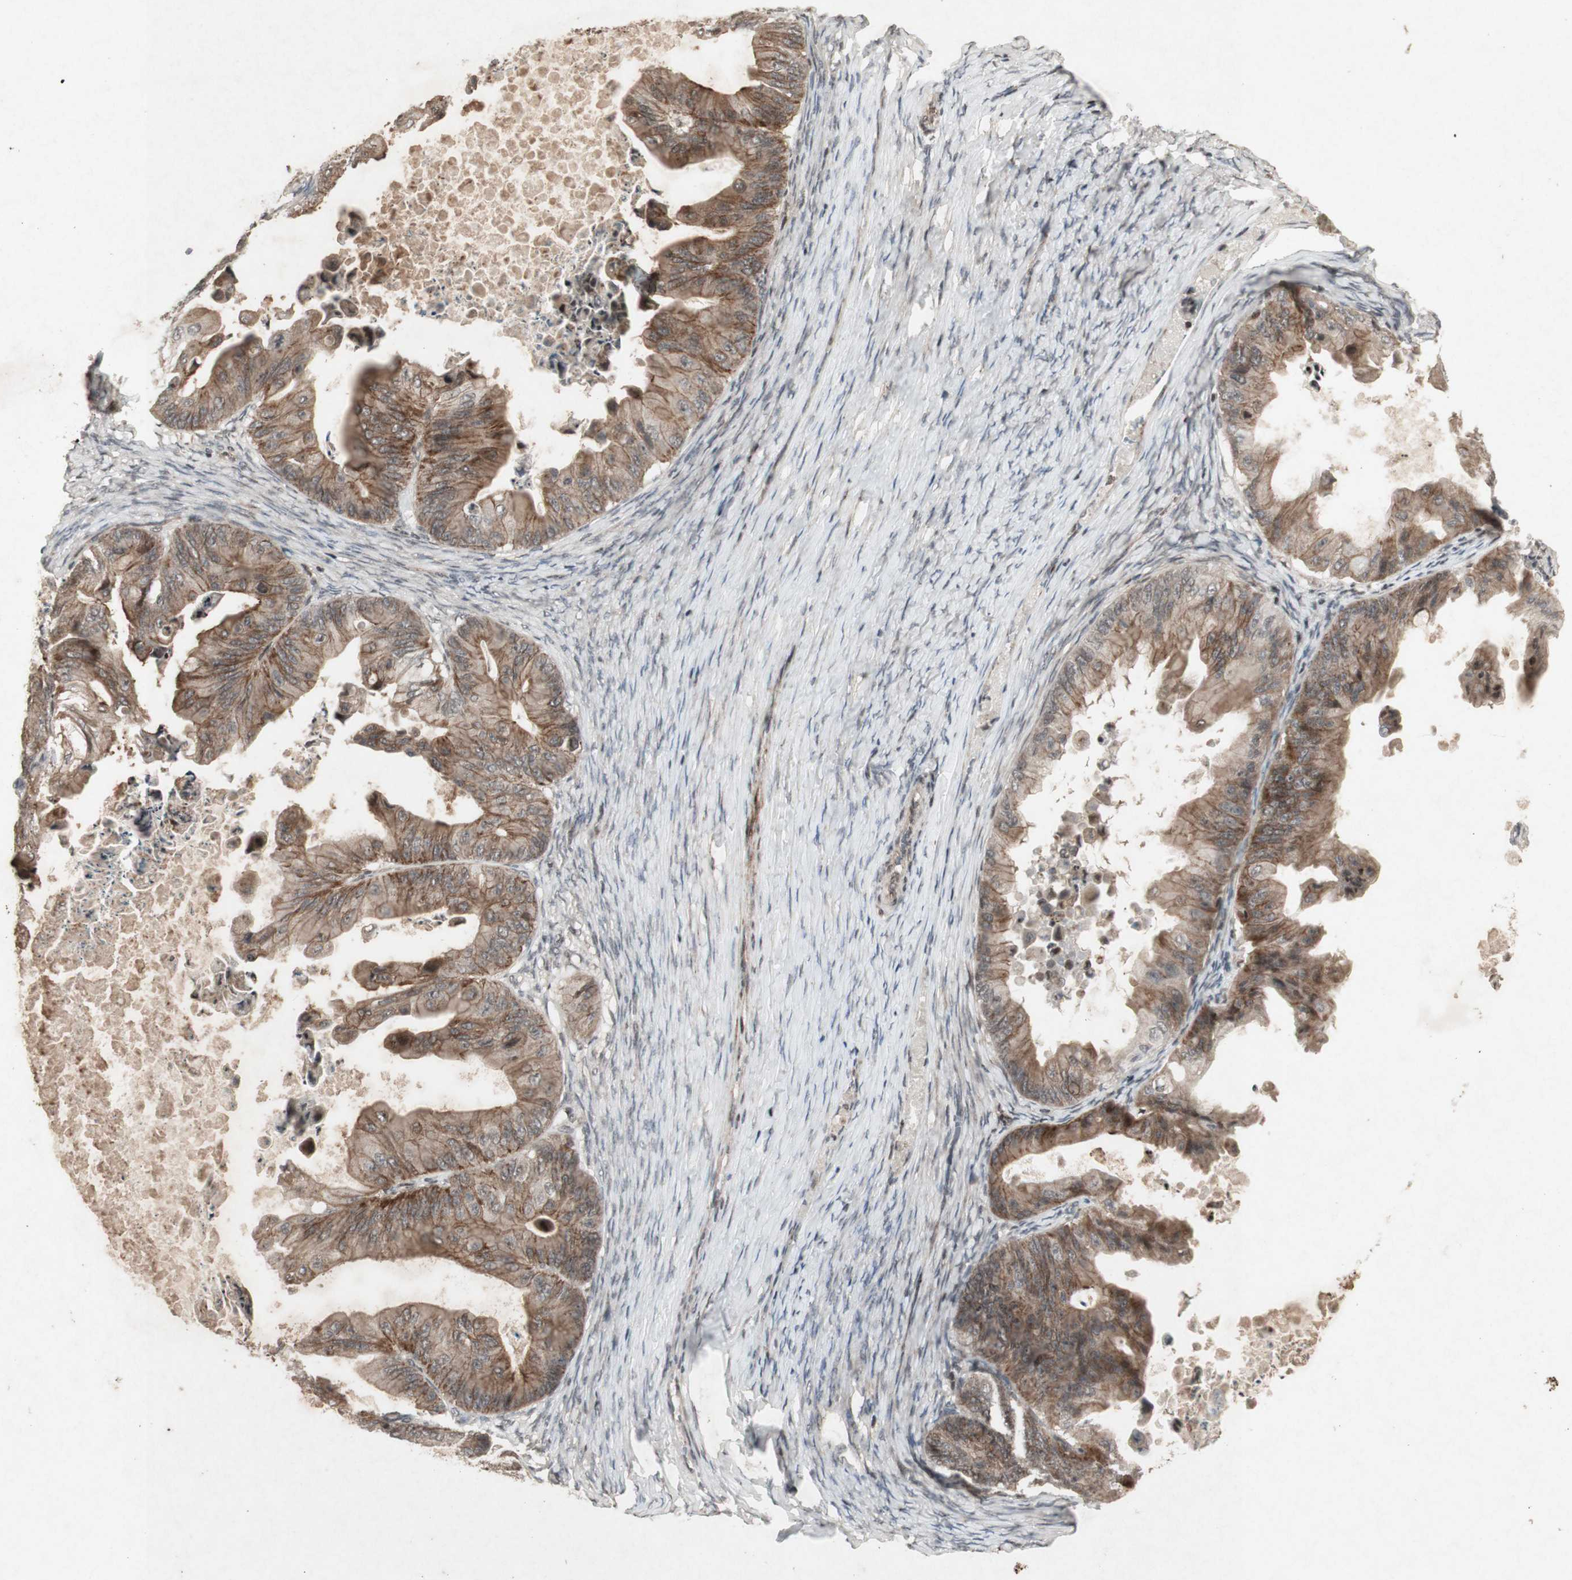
{"staining": {"intensity": "moderate", "quantity": ">75%", "location": "cytoplasmic/membranous"}, "tissue": "ovarian cancer", "cell_type": "Tumor cells", "image_type": "cancer", "snomed": [{"axis": "morphology", "description": "Cystadenocarcinoma, mucinous, NOS"}, {"axis": "topography", "description": "Ovary"}], "caption": "Moderate cytoplasmic/membranous expression is identified in approximately >75% of tumor cells in ovarian cancer (mucinous cystadenocarcinoma).", "gene": "PLXNA1", "patient": {"sex": "female", "age": 37}}